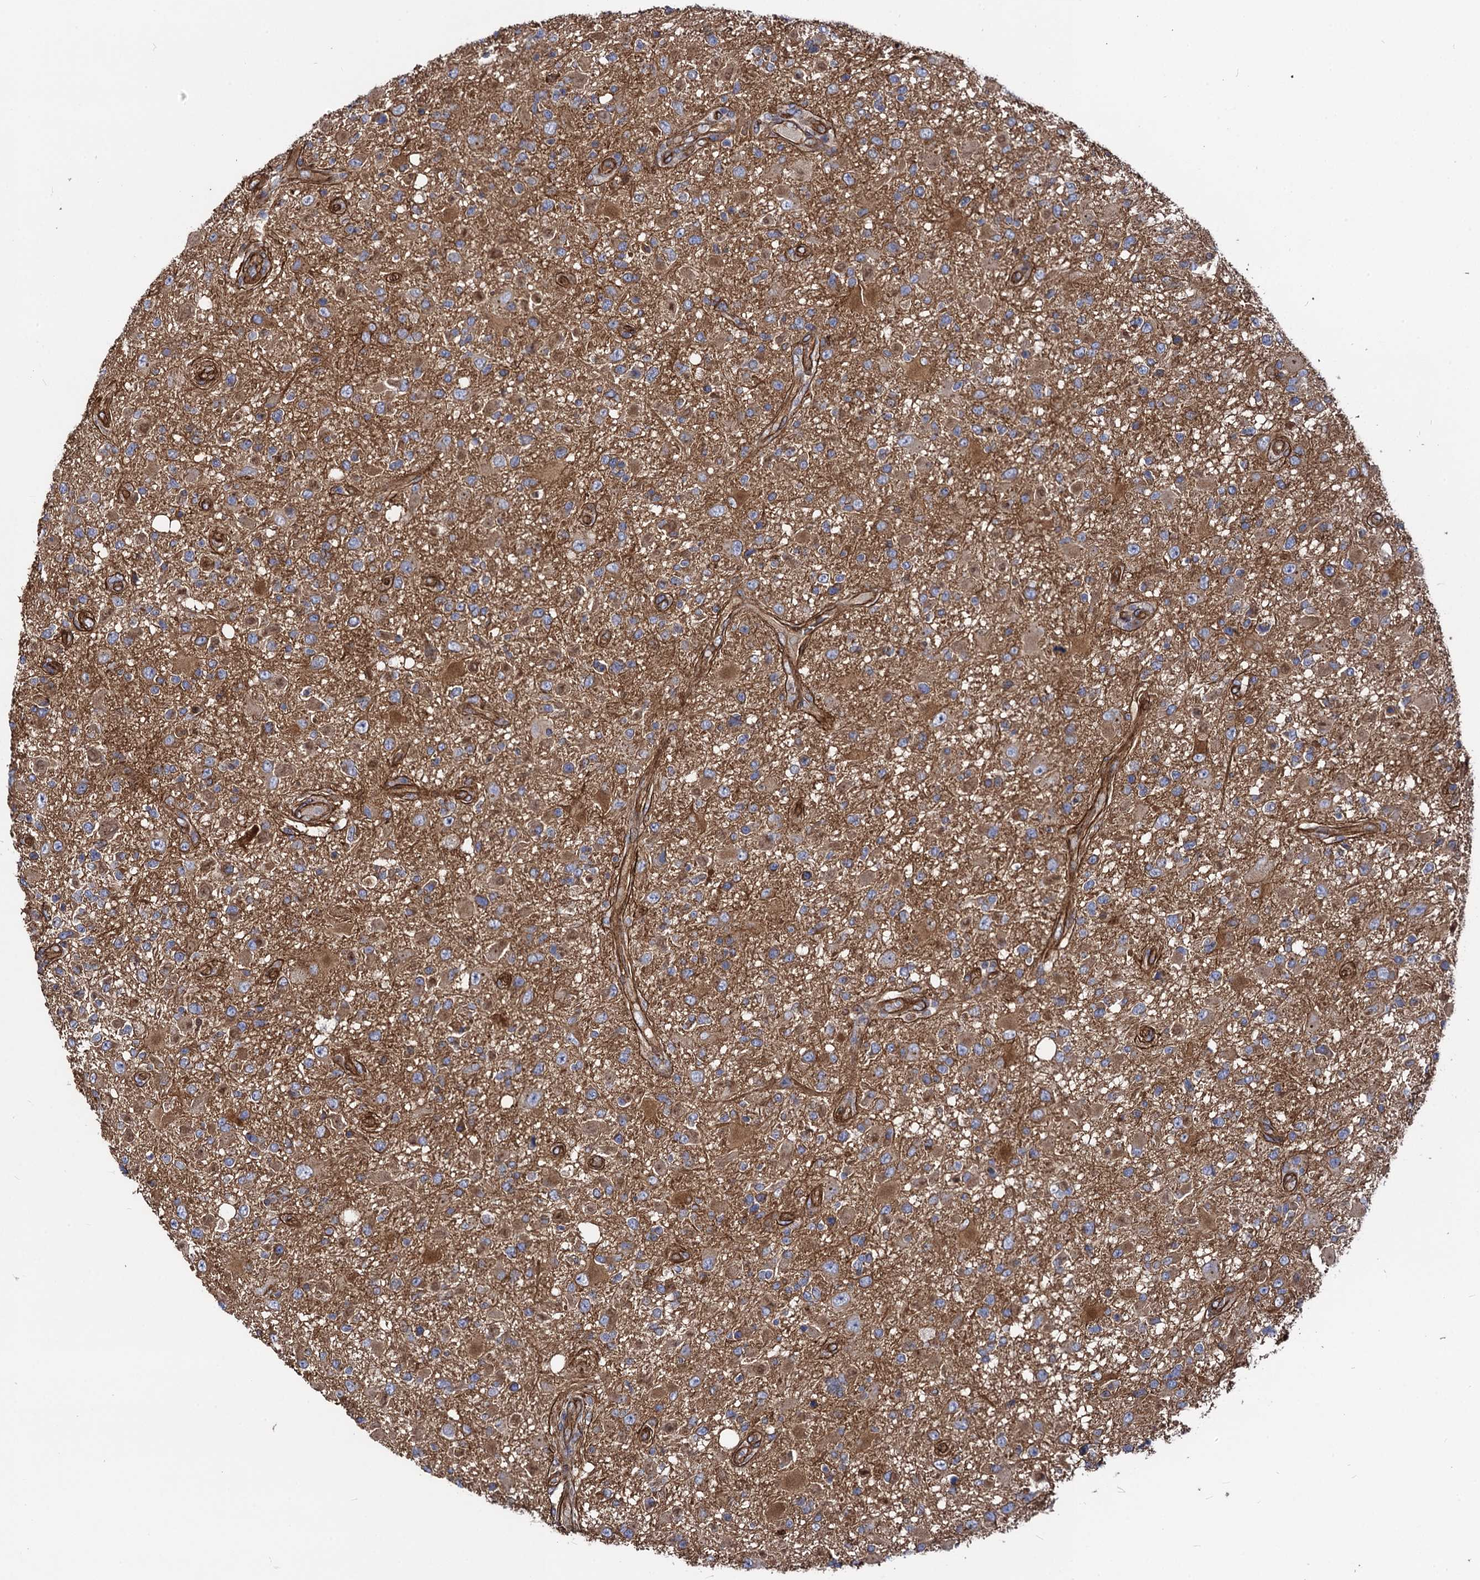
{"staining": {"intensity": "moderate", "quantity": ">75%", "location": "cytoplasmic/membranous"}, "tissue": "glioma", "cell_type": "Tumor cells", "image_type": "cancer", "snomed": [{"axis": "morphology", "description": "Glioma, malignant, High grade"}, {"axis": "topography", "description": "Brain"}], "caption": "Immunohistochemical staining of human malignant glioma (high-grade) displays moderate cytoplasmic/membranous protein positivity in about >75% of tumor cells.", "gene": "CIP2A", "patient": {"sex": "male", "age": 53}}